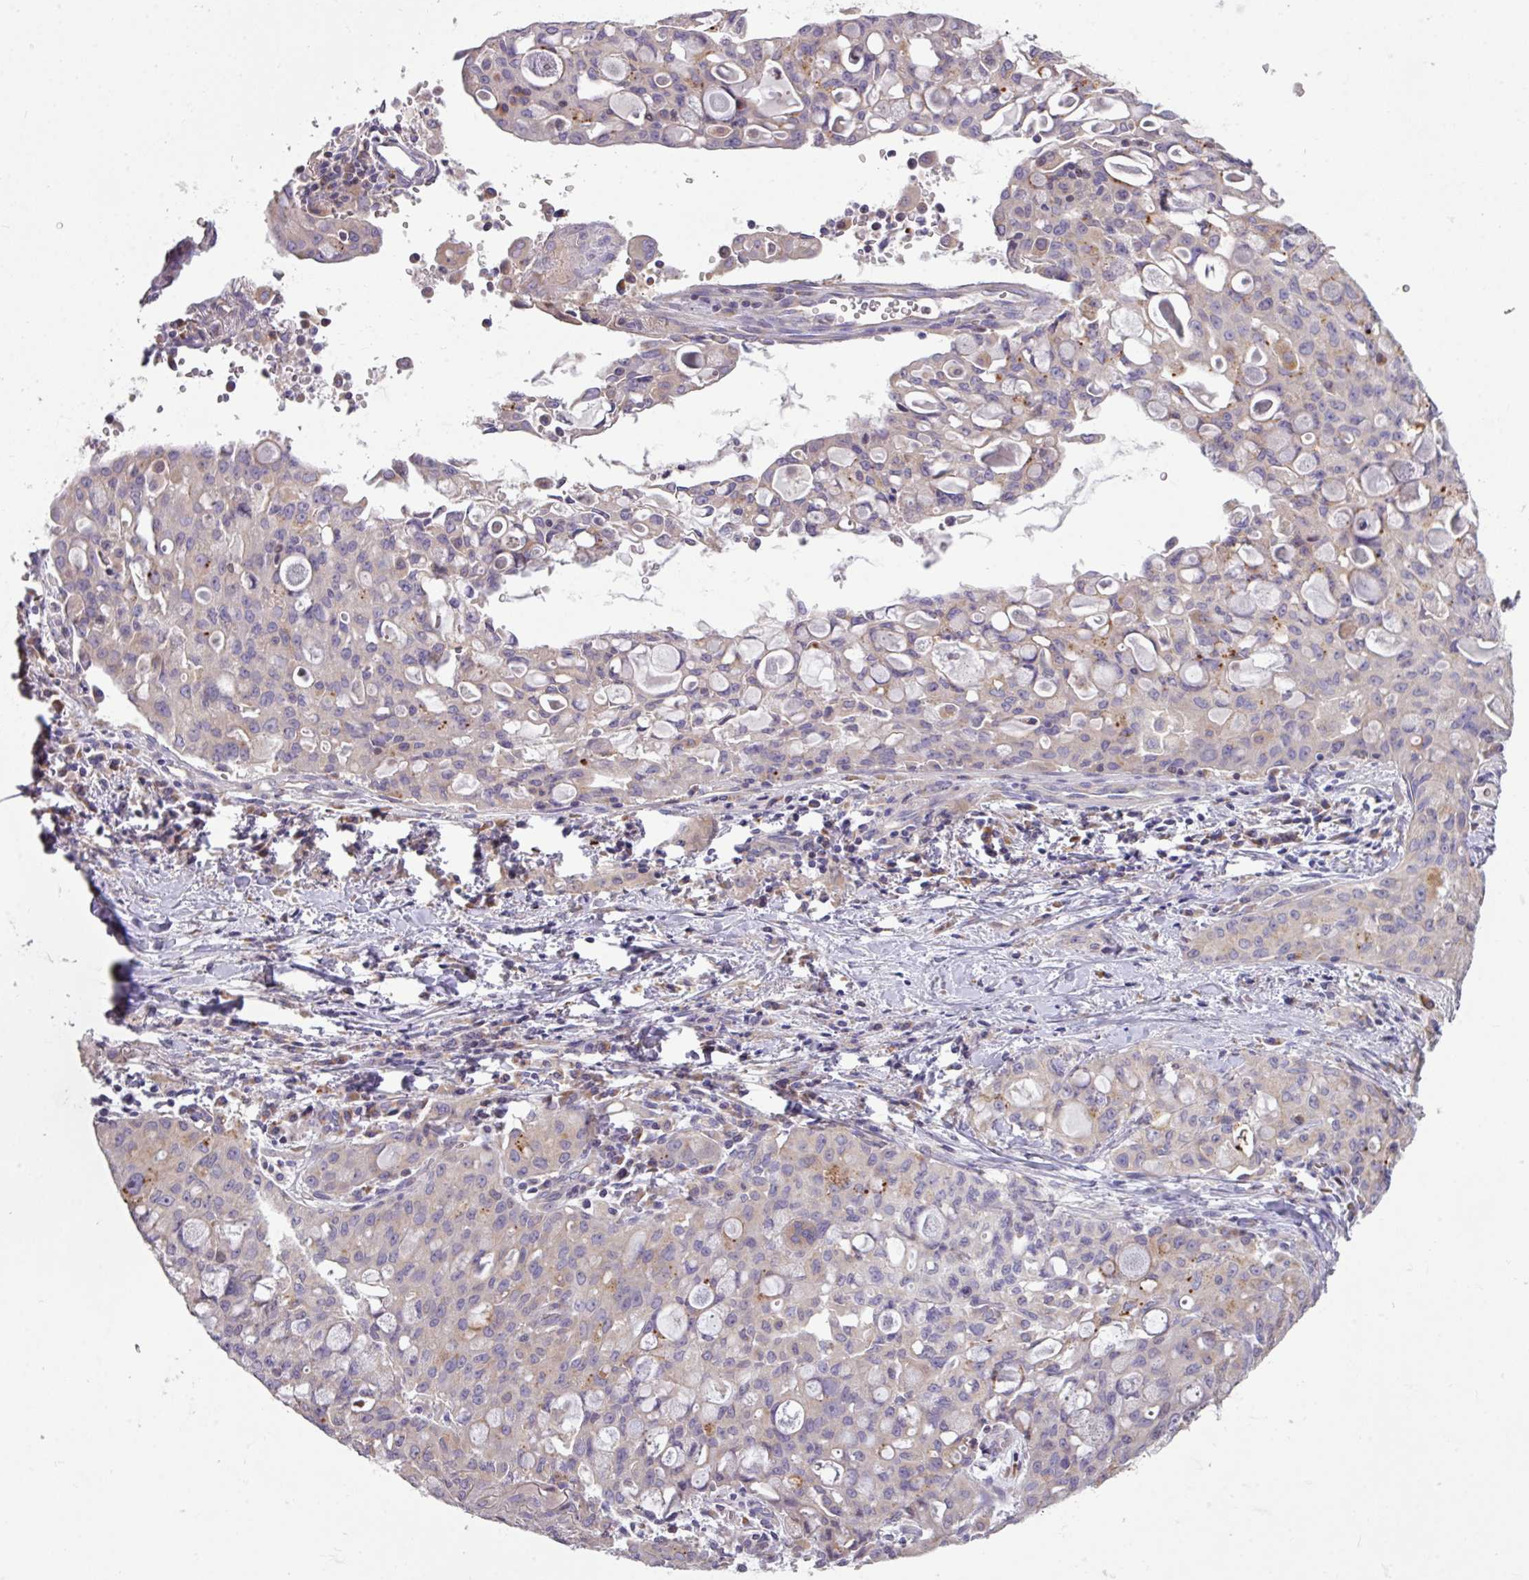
{"staining": {"intensity": "weak", "quantity": "<25%", "location": "cytoplasmic/membranous"}, "tissue": "lung cancer", "cell_type": "Tumor cells", "image_type": "cancer", "snomed": [{"axis": "morphology", "description": "Adenocarcinoma, NOS"}, {"axis": "topography", "description": "Lung"}], "caption": "High magnification brightfield microscopy of adenocarcinoma (lung) stained with DAB (3,3'-diaminobenzidine) (brown) and counterstained with hematoxylin (blue): tumor cells show no significant positivity.", "gene": "ZNF394", "patient": {"sex": "female", "age": 44}}